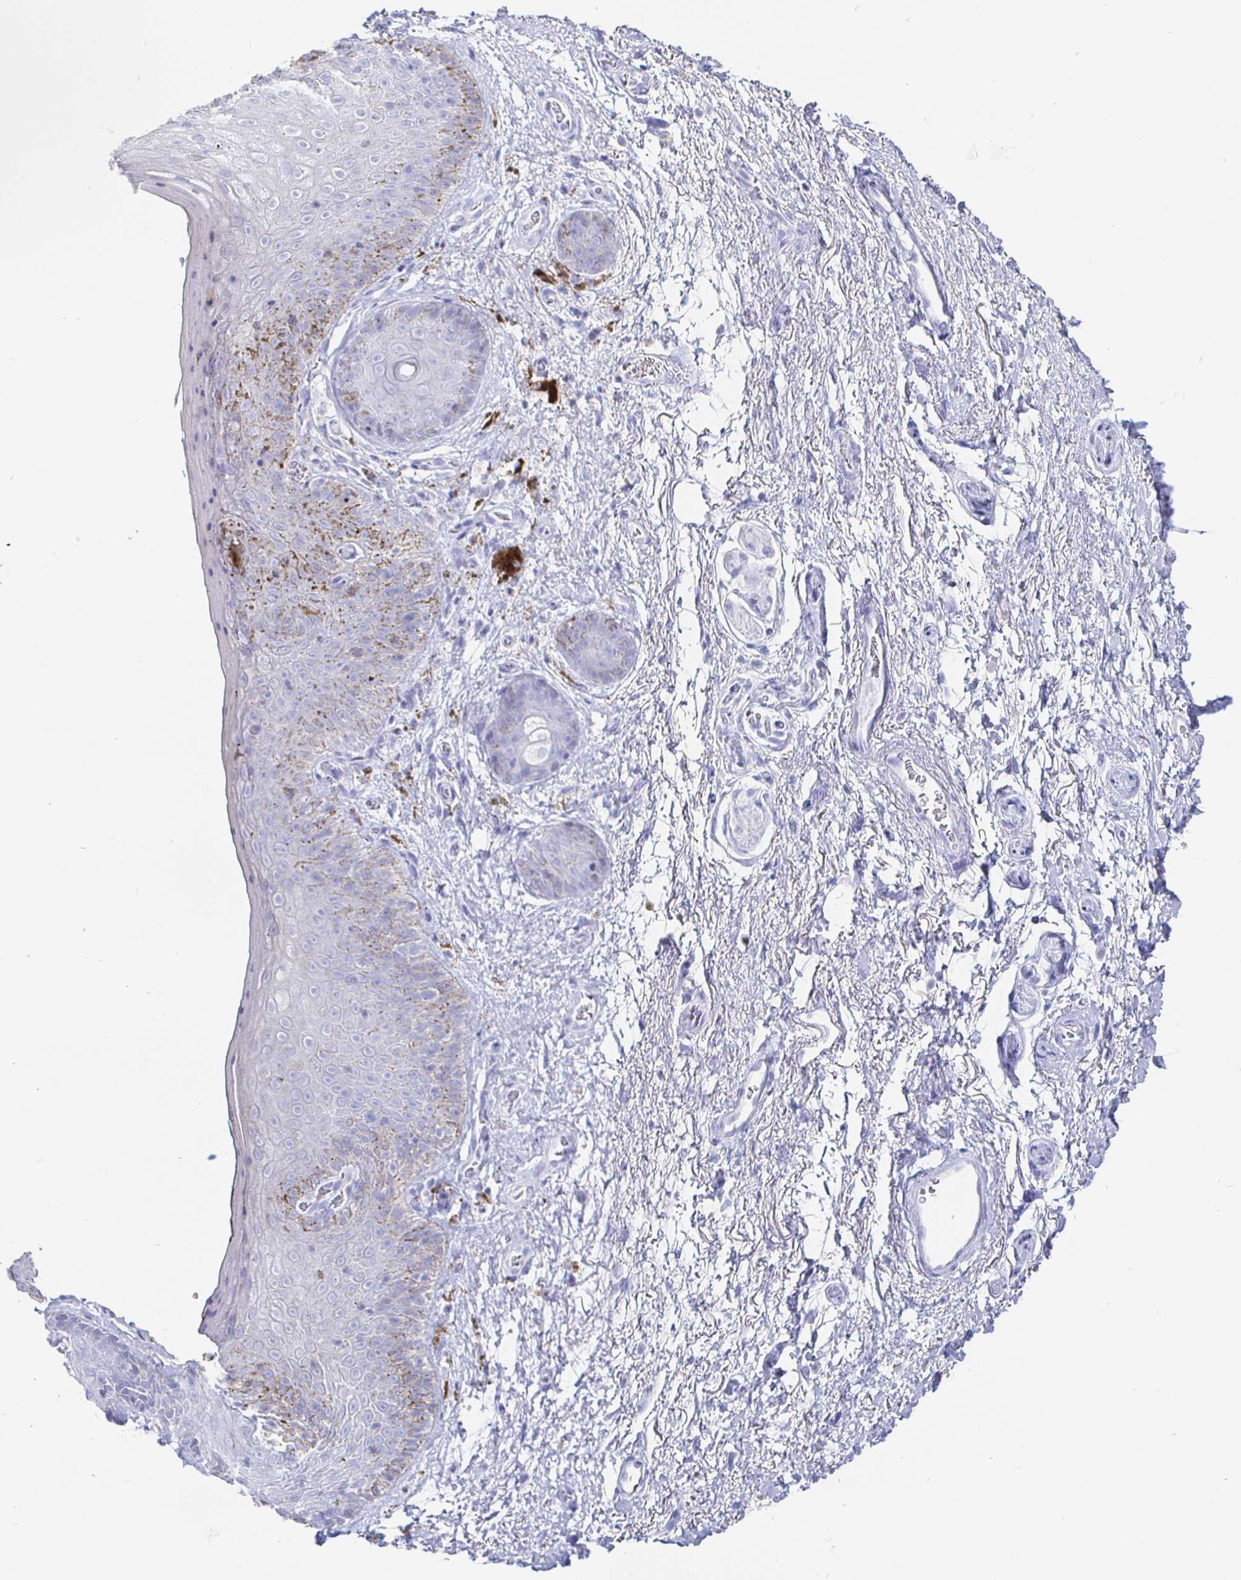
{"staining": {"intensity": "negative", "quantity": "none", "location": "none"}, "tissue": "adipose tissue", "cell_type": "Adipocytes", "image_type": "normal", "snomed": [{"axis": "morphology", "description": "Normal tissue, NOS"}, {"axis": "topography", "description": "Vulva"}, {"axis": "topography", "description": "Peripheral nerve tissue"}], "caption": "Protein analysis of benign adipose tissue reveals no significant staining in adipocytes. (DAB immunohistochemistry (IHC) visualized using brightfield microscopy, high magnification).", "gene": "CLCA1", "patient": {"sex": "female", "age": 66}}